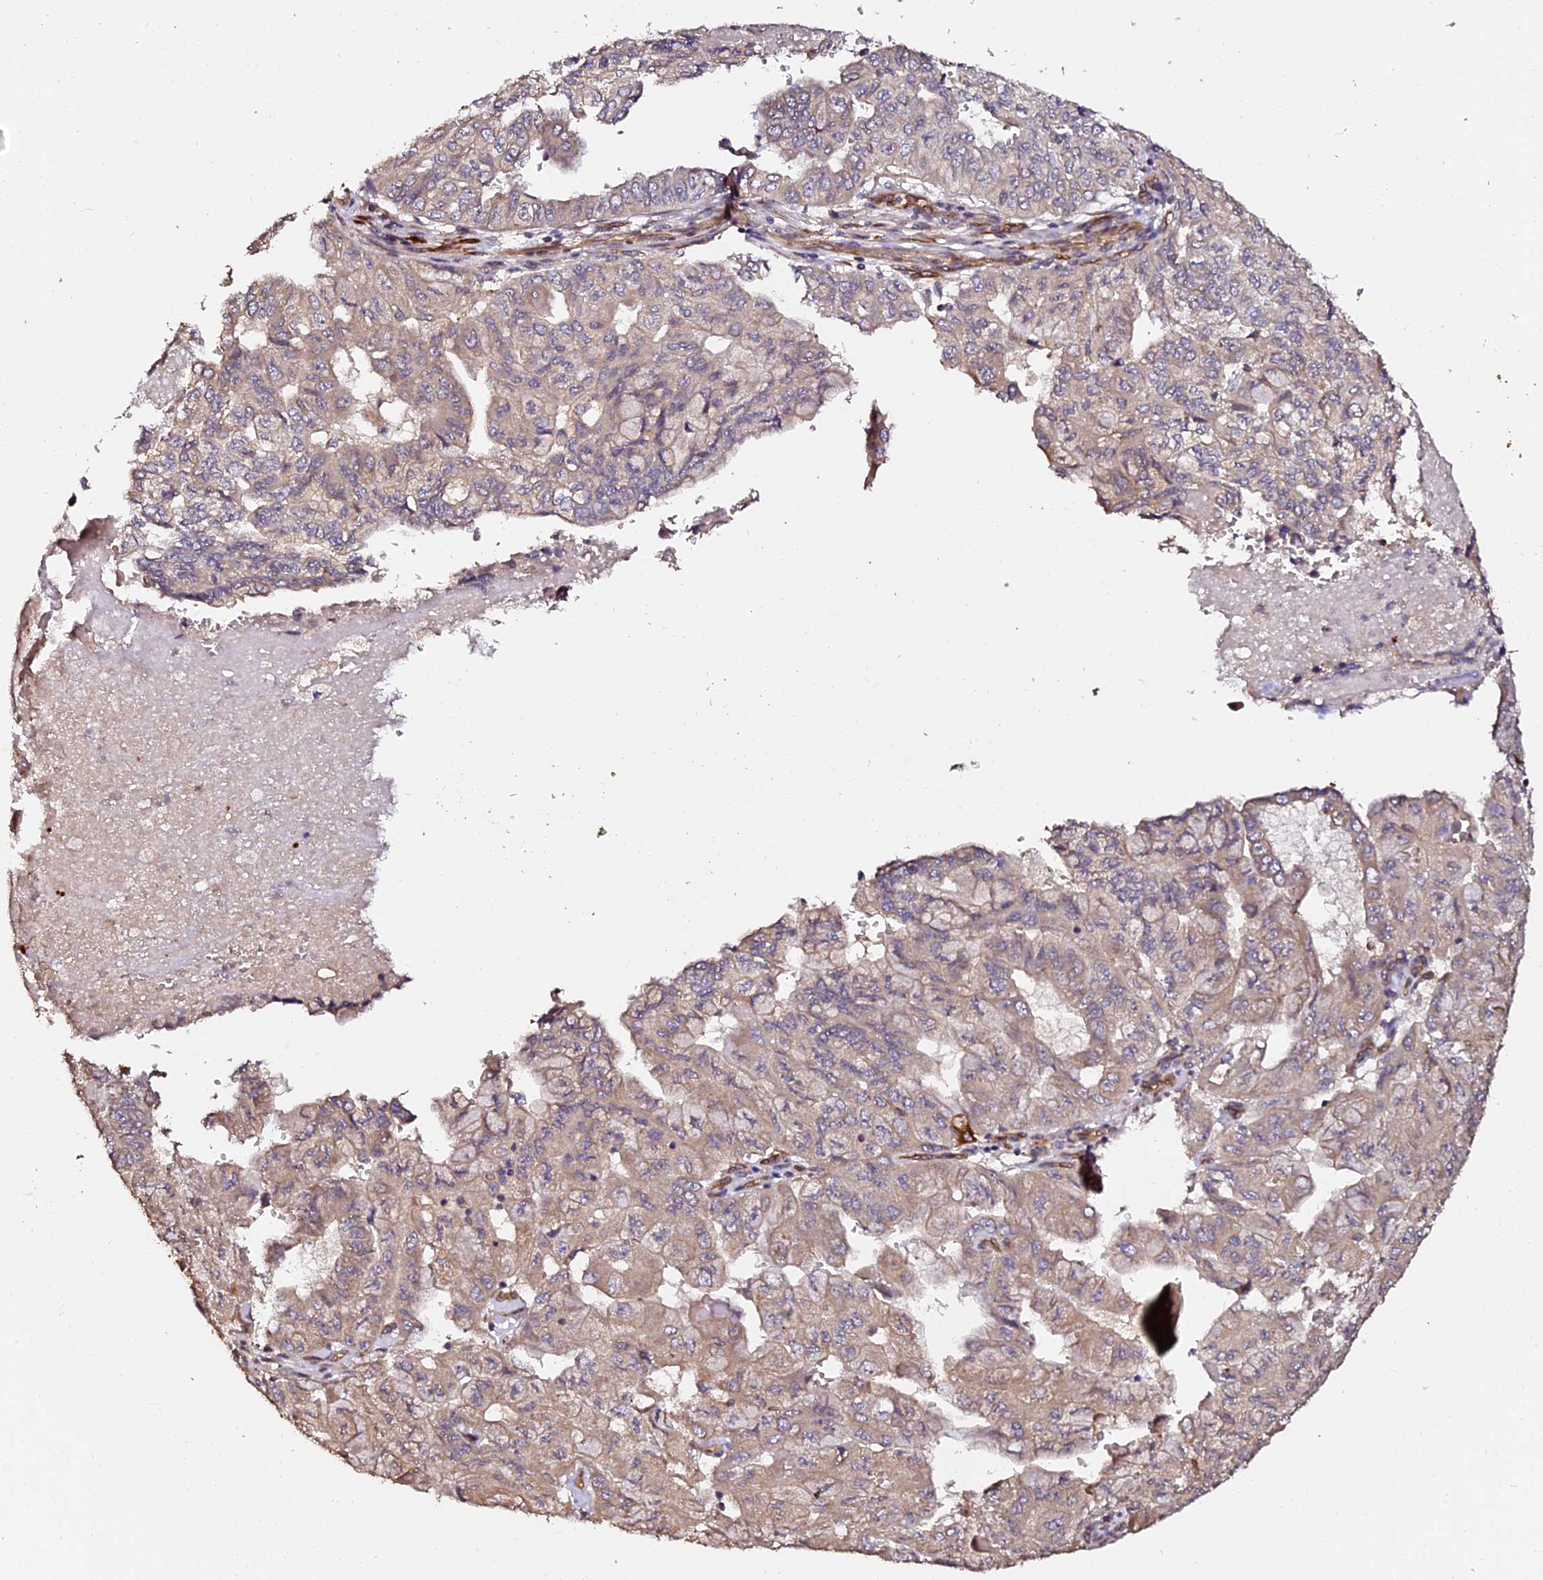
{"staining": {"intensity": "weak", "quantity": ">75%", "location": "cytoplasmic/membranous"}, "tissue": "pancreatic cancer", "cell_type": "Tumor cells", "image_type": "cancer", "snomed": [{"axis": "morphology", "description": "Adenocarcinoma, NOS"}, {"axis": "topography", "description": "Pancreas"}], "caption": "High-magnification brightfield microscopy of pancreatic adenocarcinoma stained with DAB (3,3'-diaminobenzidine) (brown) and counterstained with hematoxylin (blue). tumor cells exhibit weak cytoplasmic/membranous staining is seen in approximately>75% of cells. The protein is stained brown, and the nuclei are stained in blue (DAB (3,3'-diaminobenzidine) IHC with brightfield microscopy, high magnification).", "gene": "TDO2", "patient": {"sex": "male", "age": 51}}